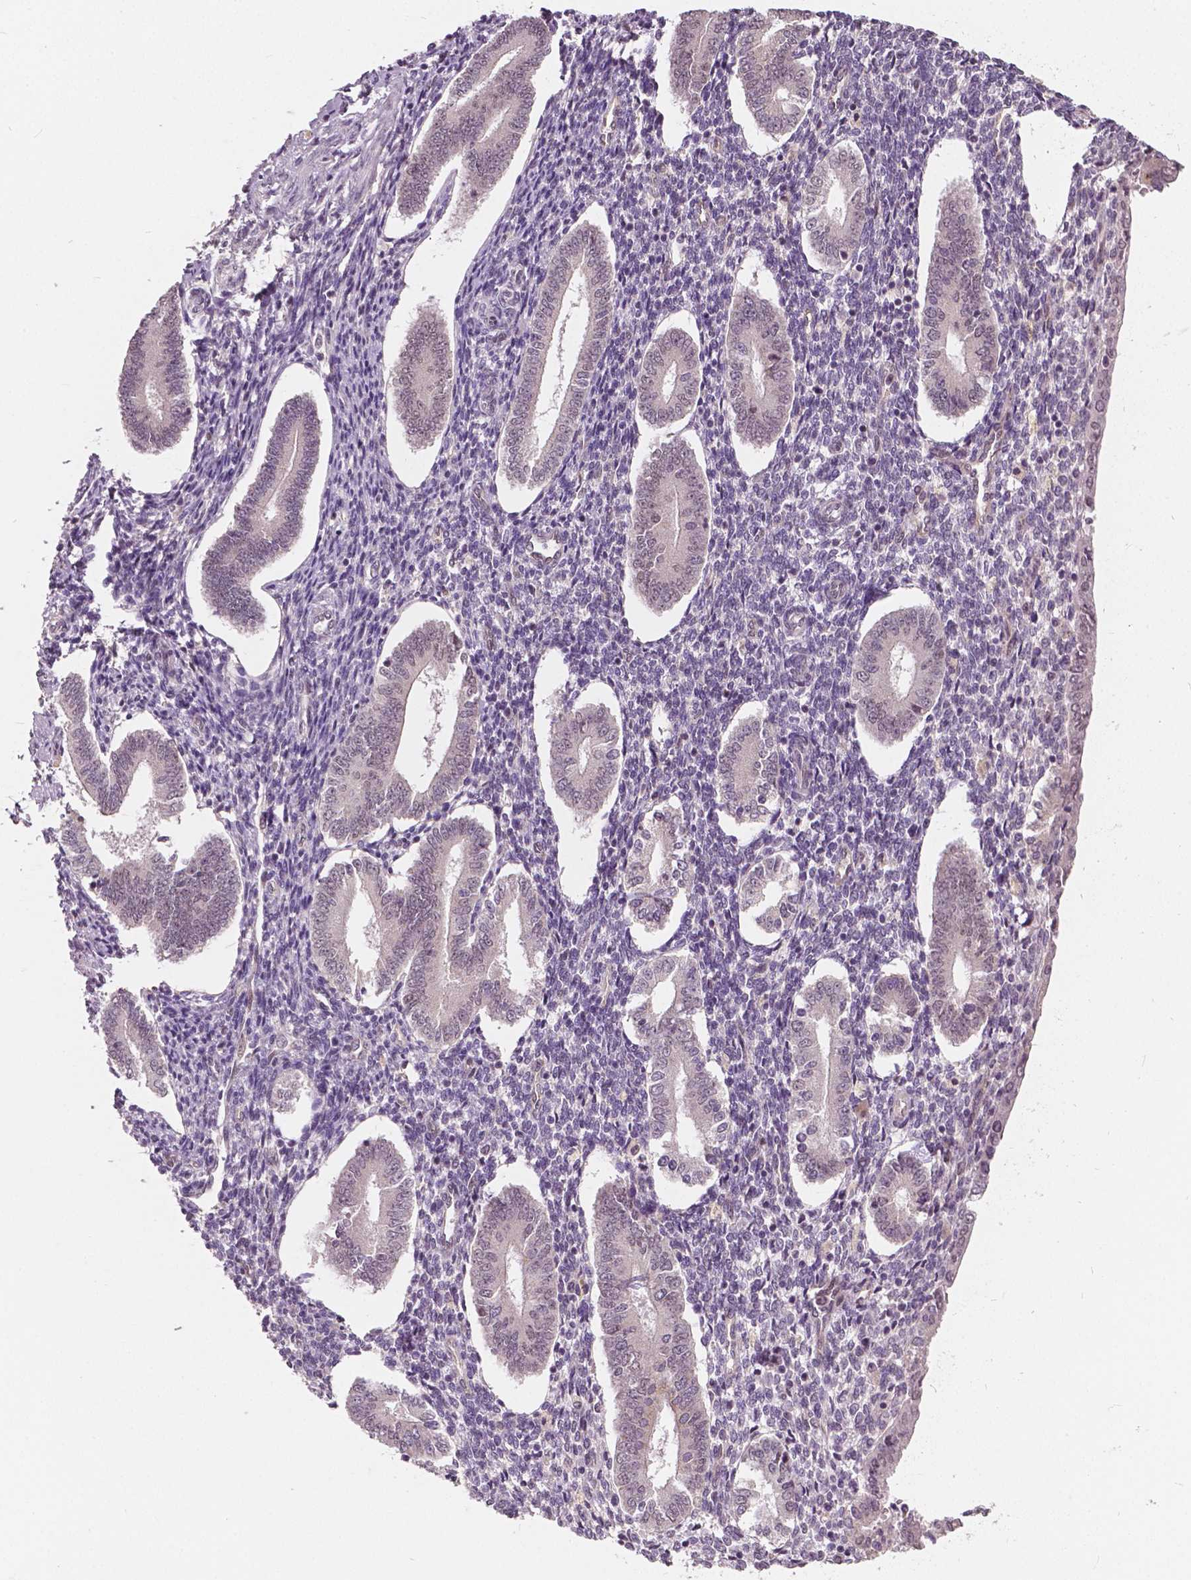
{"staining": {"intensity": "negative", "quantity": "none", "location": "none"}, "tissue": "endometrium", "cell_type": "Cells in endometrial stroma", "image_type": "normal", "snomed": [{"axis": "morphology", "description": "Normal tissue, NOS"}, {"axis": "topography", "description": "Endometrium"}], "caption": "The image shows no significant expression in cells in endometrial stroma of endometrium. (DAB (3,3'-diaminobenzidine) IHC visualized using brightfield microscopy, high magnification).", "gene": "HMBOX1", "patient": {"sex": "female", "age": 40}}